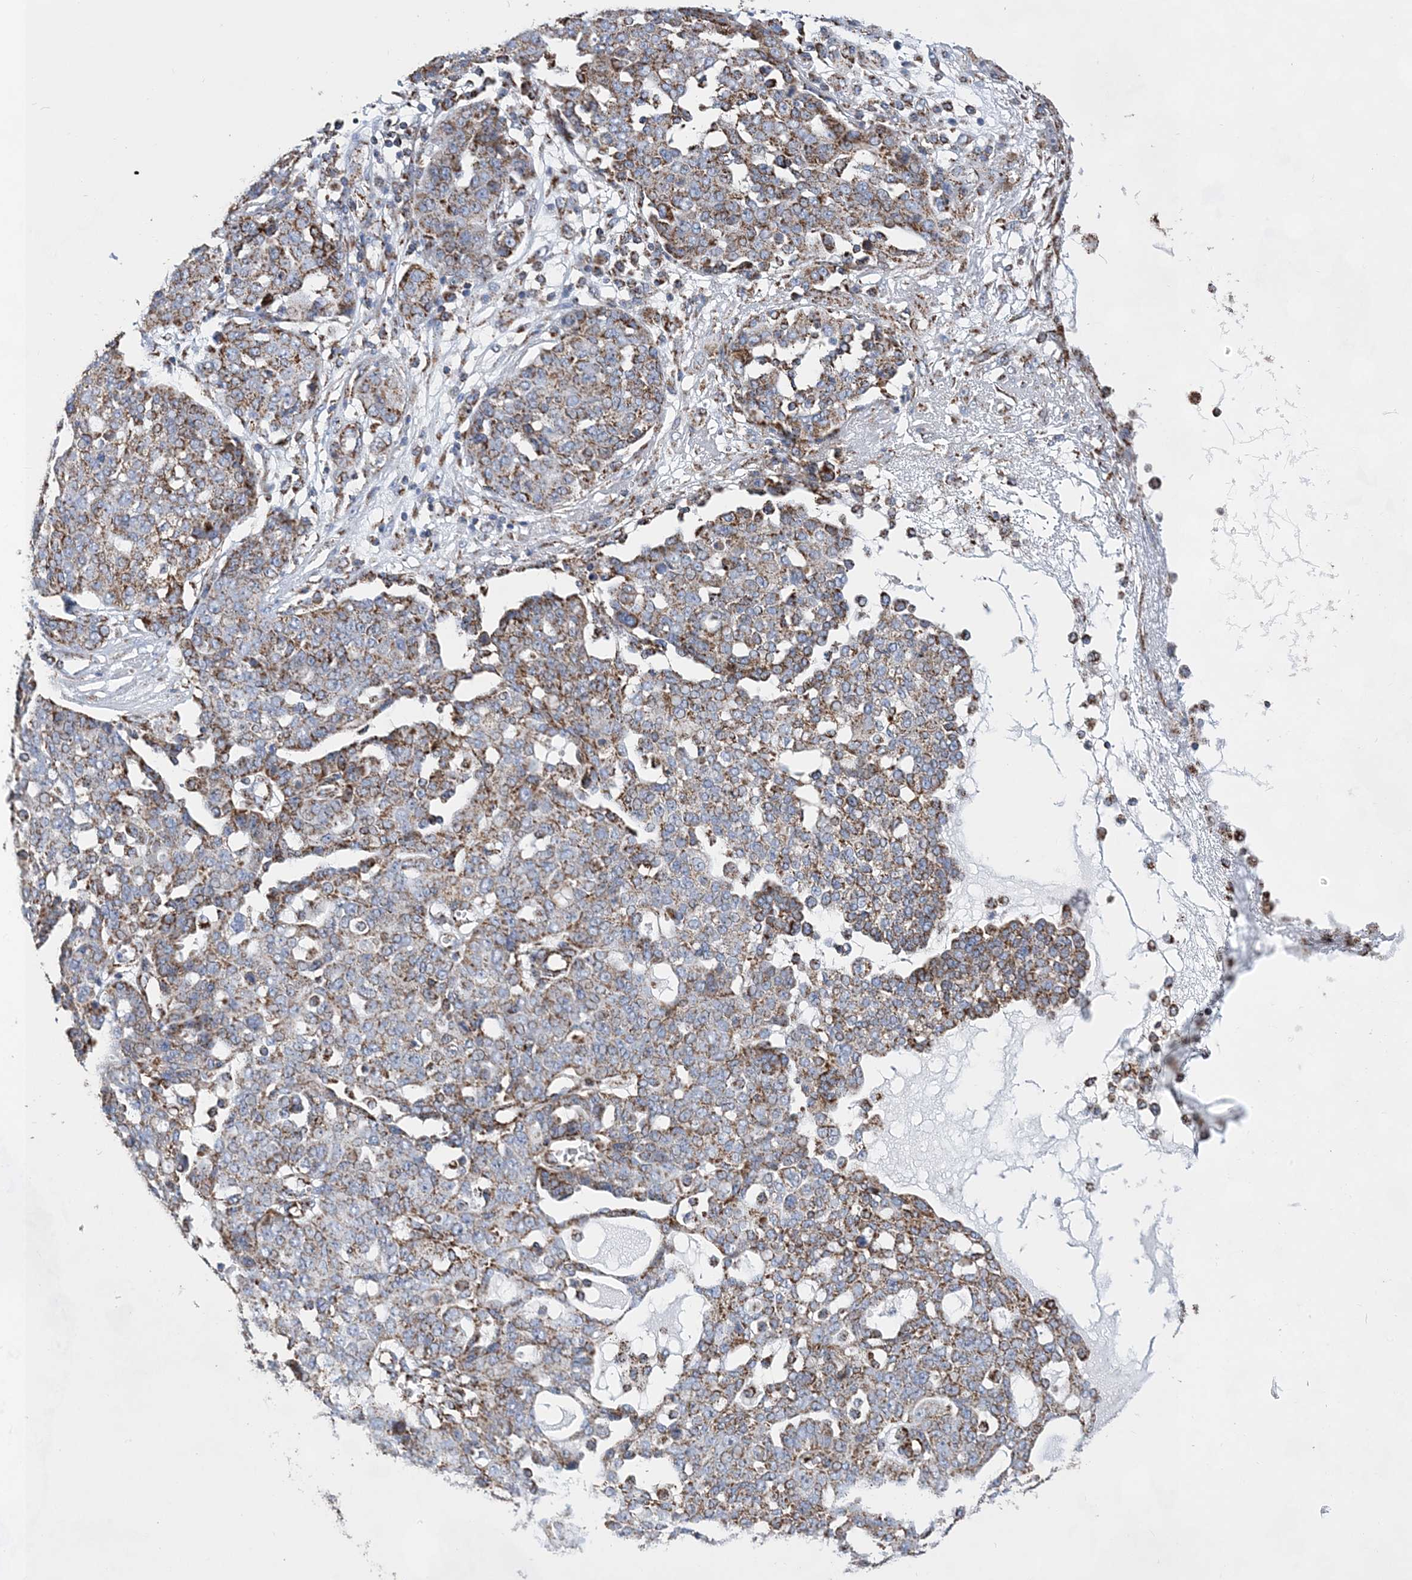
{"staining": {"intensity": "moderate", "quantity": ">75%", "location": "cytoplasmic/membranous"}, "tissue": "ovarian cancer", "cell_type": "Tumor cells", "image_type": "cancer", "snomed": [{"axis": "morphology", "description": "Cystadenocarcinoma, serous, NOS"}, {"axis": "topography", "description": "Soft tissue"}, {"axis": "topography", "description": "Ovary"}], "caption": "The immunohistochemical stain shows moderate cytoplasmic/membranous positivity in tumor cells of ovarian cancer tissue.", "gene": "ACOT9", "patient": {"sex": "female", "age": 57}}